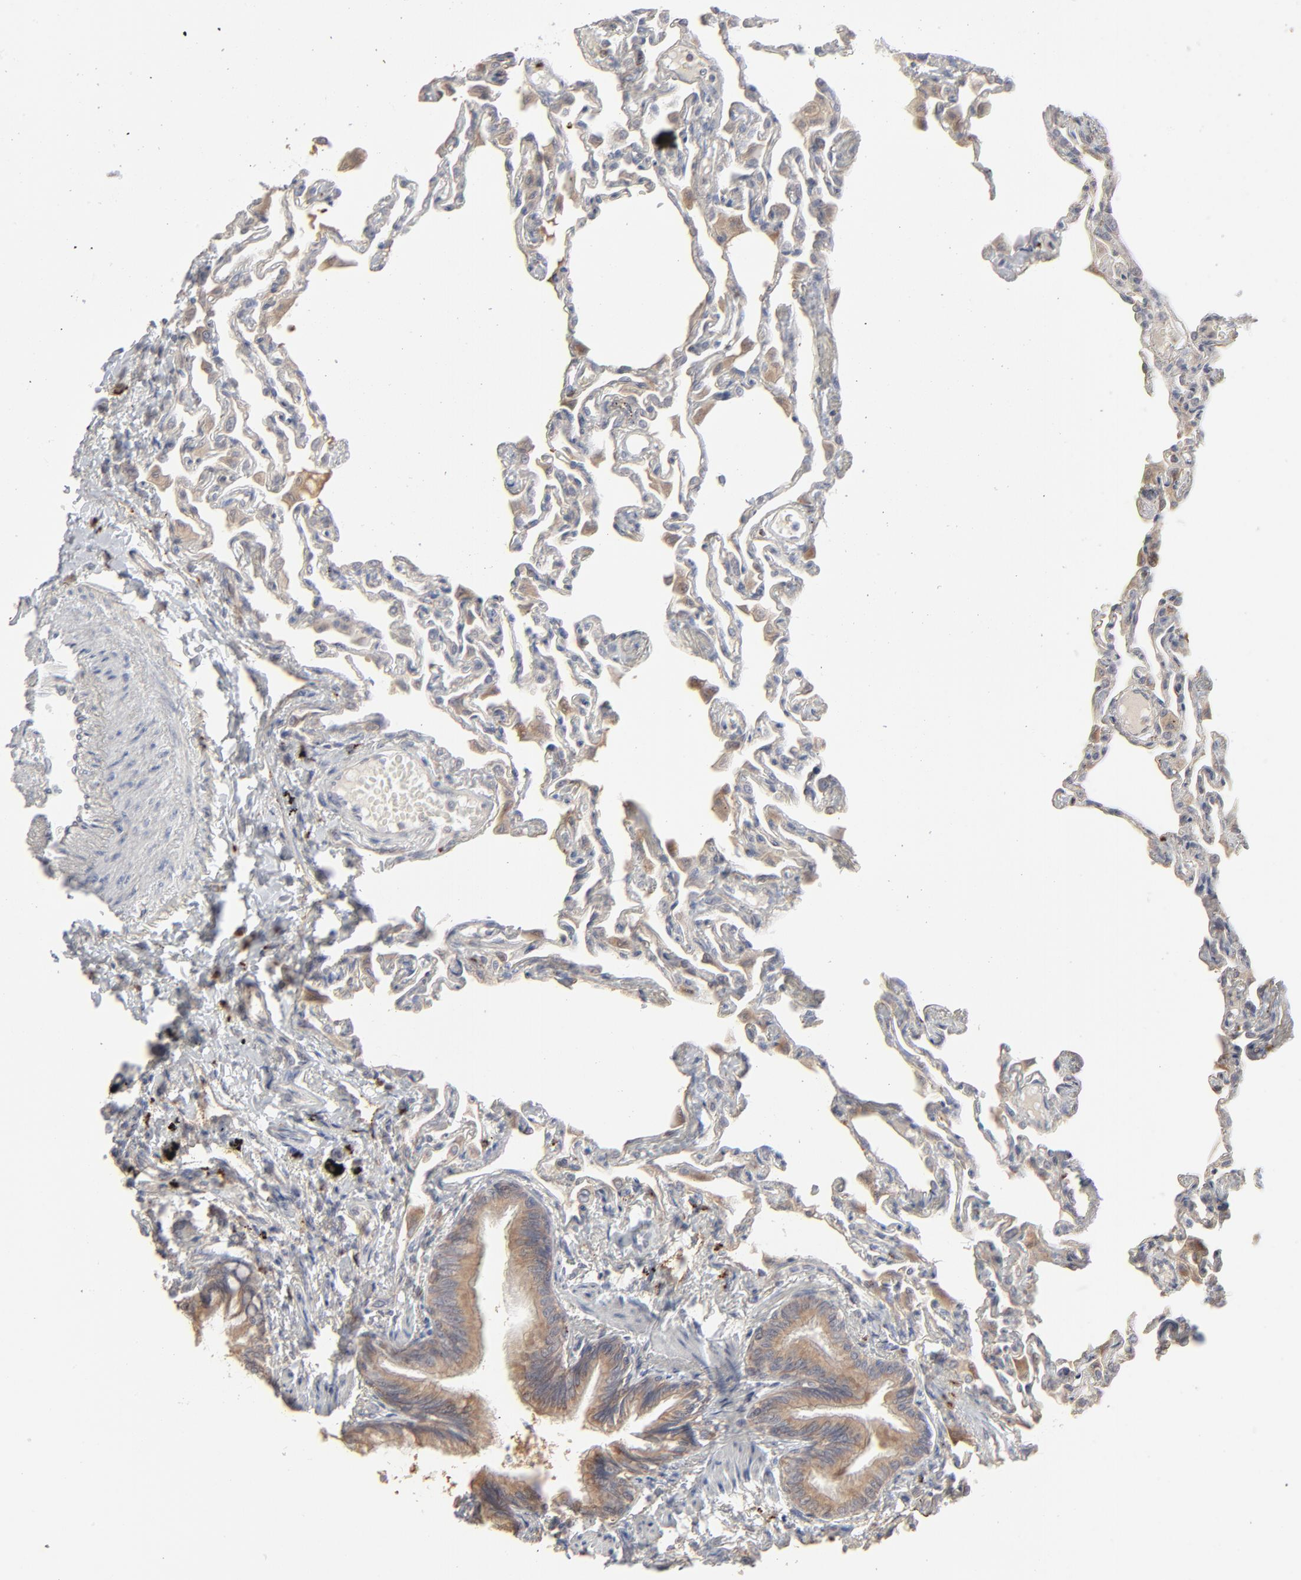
{"staining": {"intensity": "weak", "quantity": "25%-75%", "location": "cytoplasmic/membranous"}, "tissue": "lung", "cell_type": "Alveolar cells", "image_type": "normal", "snomed": [{"axis": "morphology", "description": "Normal tissue, NOS"}, {"axis": "topography", "description": "Lung"}], "caption": "An IHC micrograph of normal tissue is shown. Protein staining in brown highlights weak cytoplasmic/membranous positivity in lung within alveolar cells. (IHC, brightfield microscopy, high magnification).", "gene": "POMT2", "patient": {"sex": "female", "age": 49}}